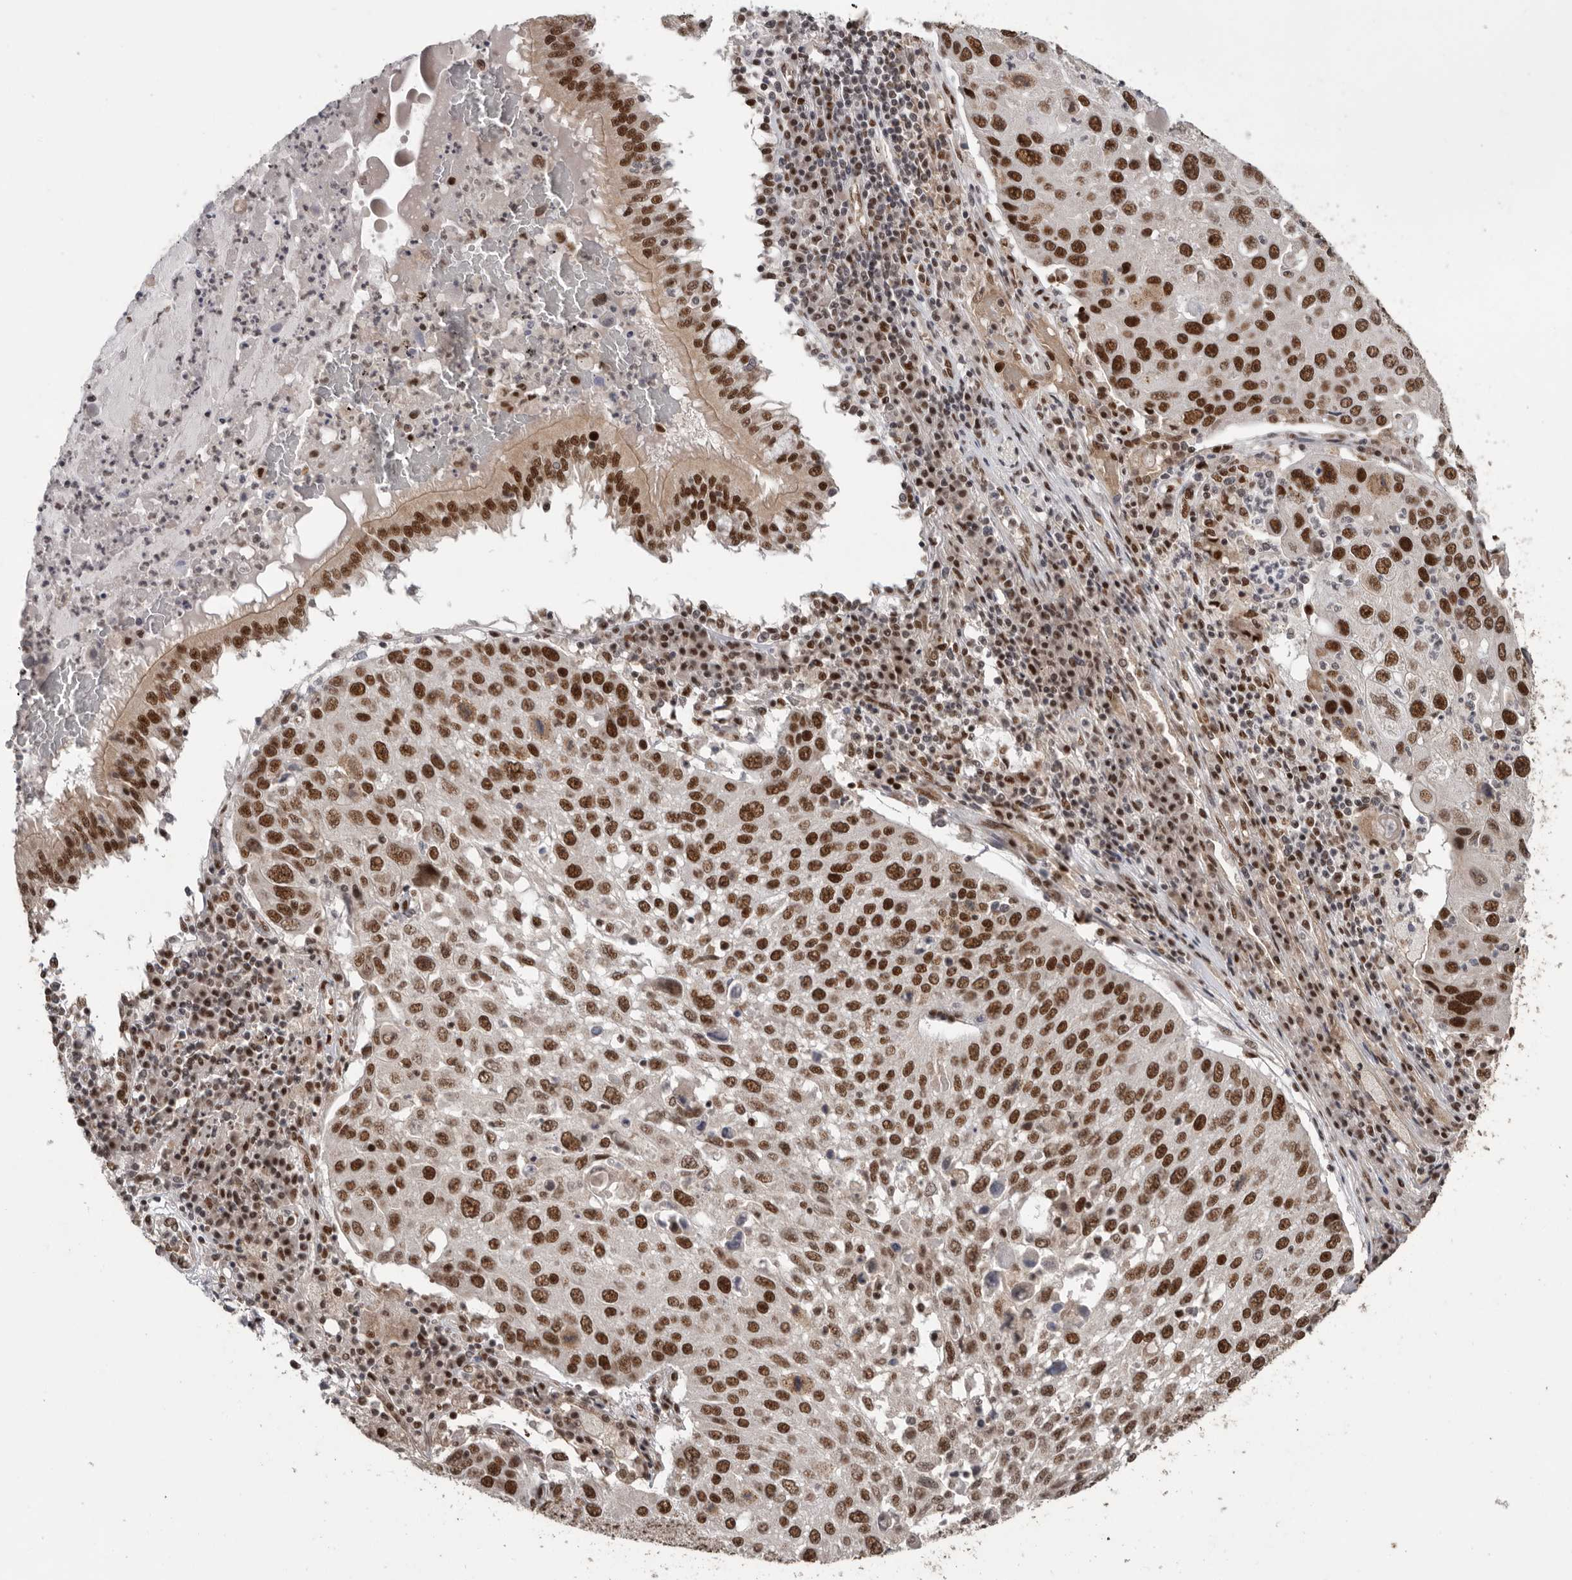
{"staining": {"intensity": "strong", "quantity": ">75%", "location": "nuclear"}, "tissue": "lung cancer", "cell_type": "Tumor cells", "image_type": "cancer", "snomed": [{"axis": "morphology", "description": "Squamous cell carcinoma, NOS"}, {"axis": "topography", "description": "Lung"}], "caption": "Brown immunohistochemical staining in human lung cancer demonstrates strong nuclear expression in approximately >75% of tumor cells. Using DAB (3,3'-diaminobenzidine) (brown) and hematoxylin (blue) stains, captured at high magnification using brightfield microscopy.", "gene": "PPP1R10", "patient": {"sex": "male", "age": 65}}